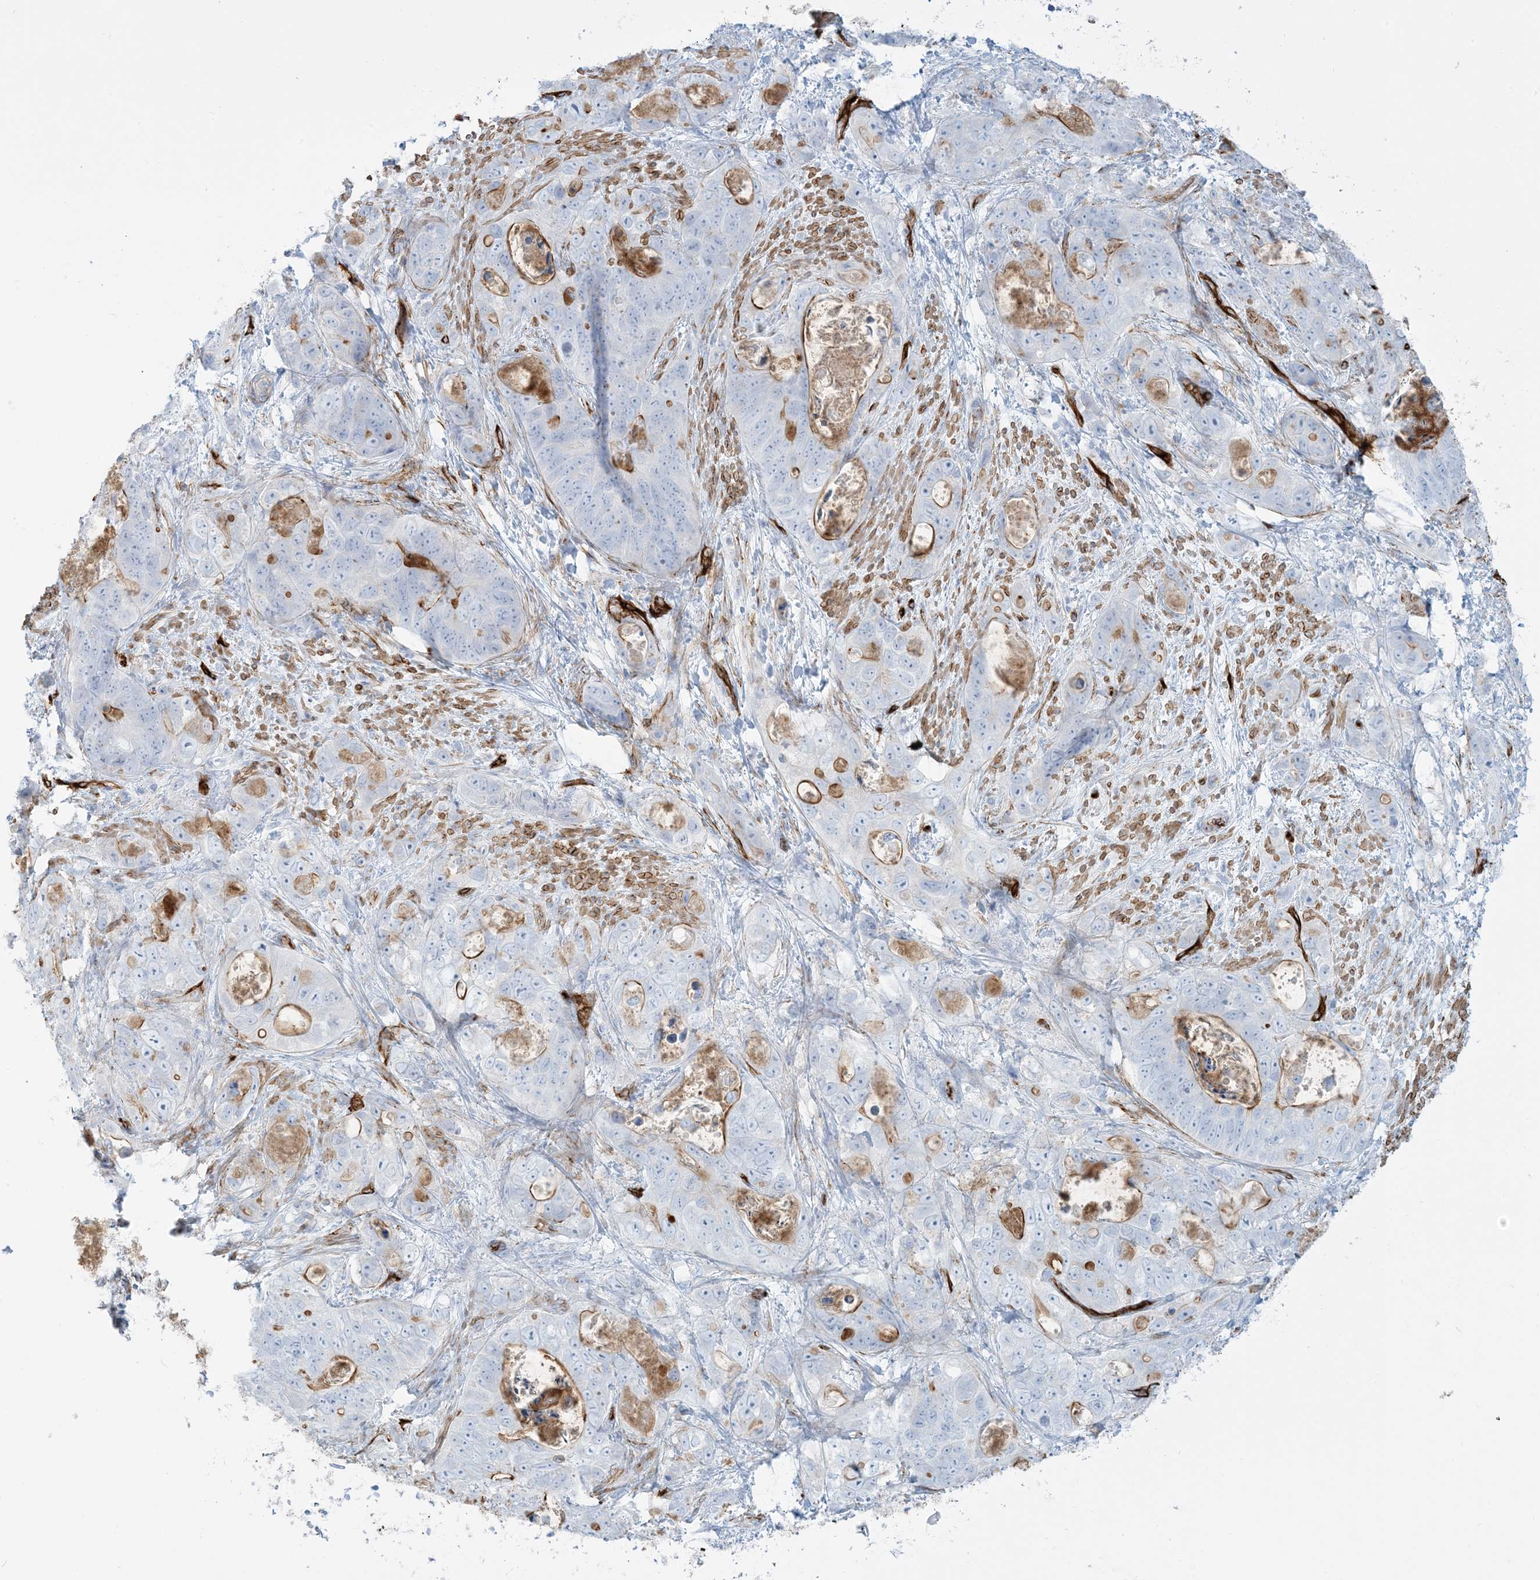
{"staining": {"intensity": "moderate", "quantity": "<25%", "location": "cytoplasmic/membranous"}, "tissue": "stomach cancer", "cell_type": "Tumor cells", "image_type": "cancer", "snomed": [{"axis": "morphology", "description": "Adenocarcinoma, NOS"}, {"axis": "topography", "description": "Stomach"}], "caption": "Protein expression analysis of stomach cancer (adenocarcinoma) reveals moderate cytoplasmic/membranous expression in about <25% of tumor cells.", "gene": "EPS8L3", "patient": {"sex": "female", "age": 89}}